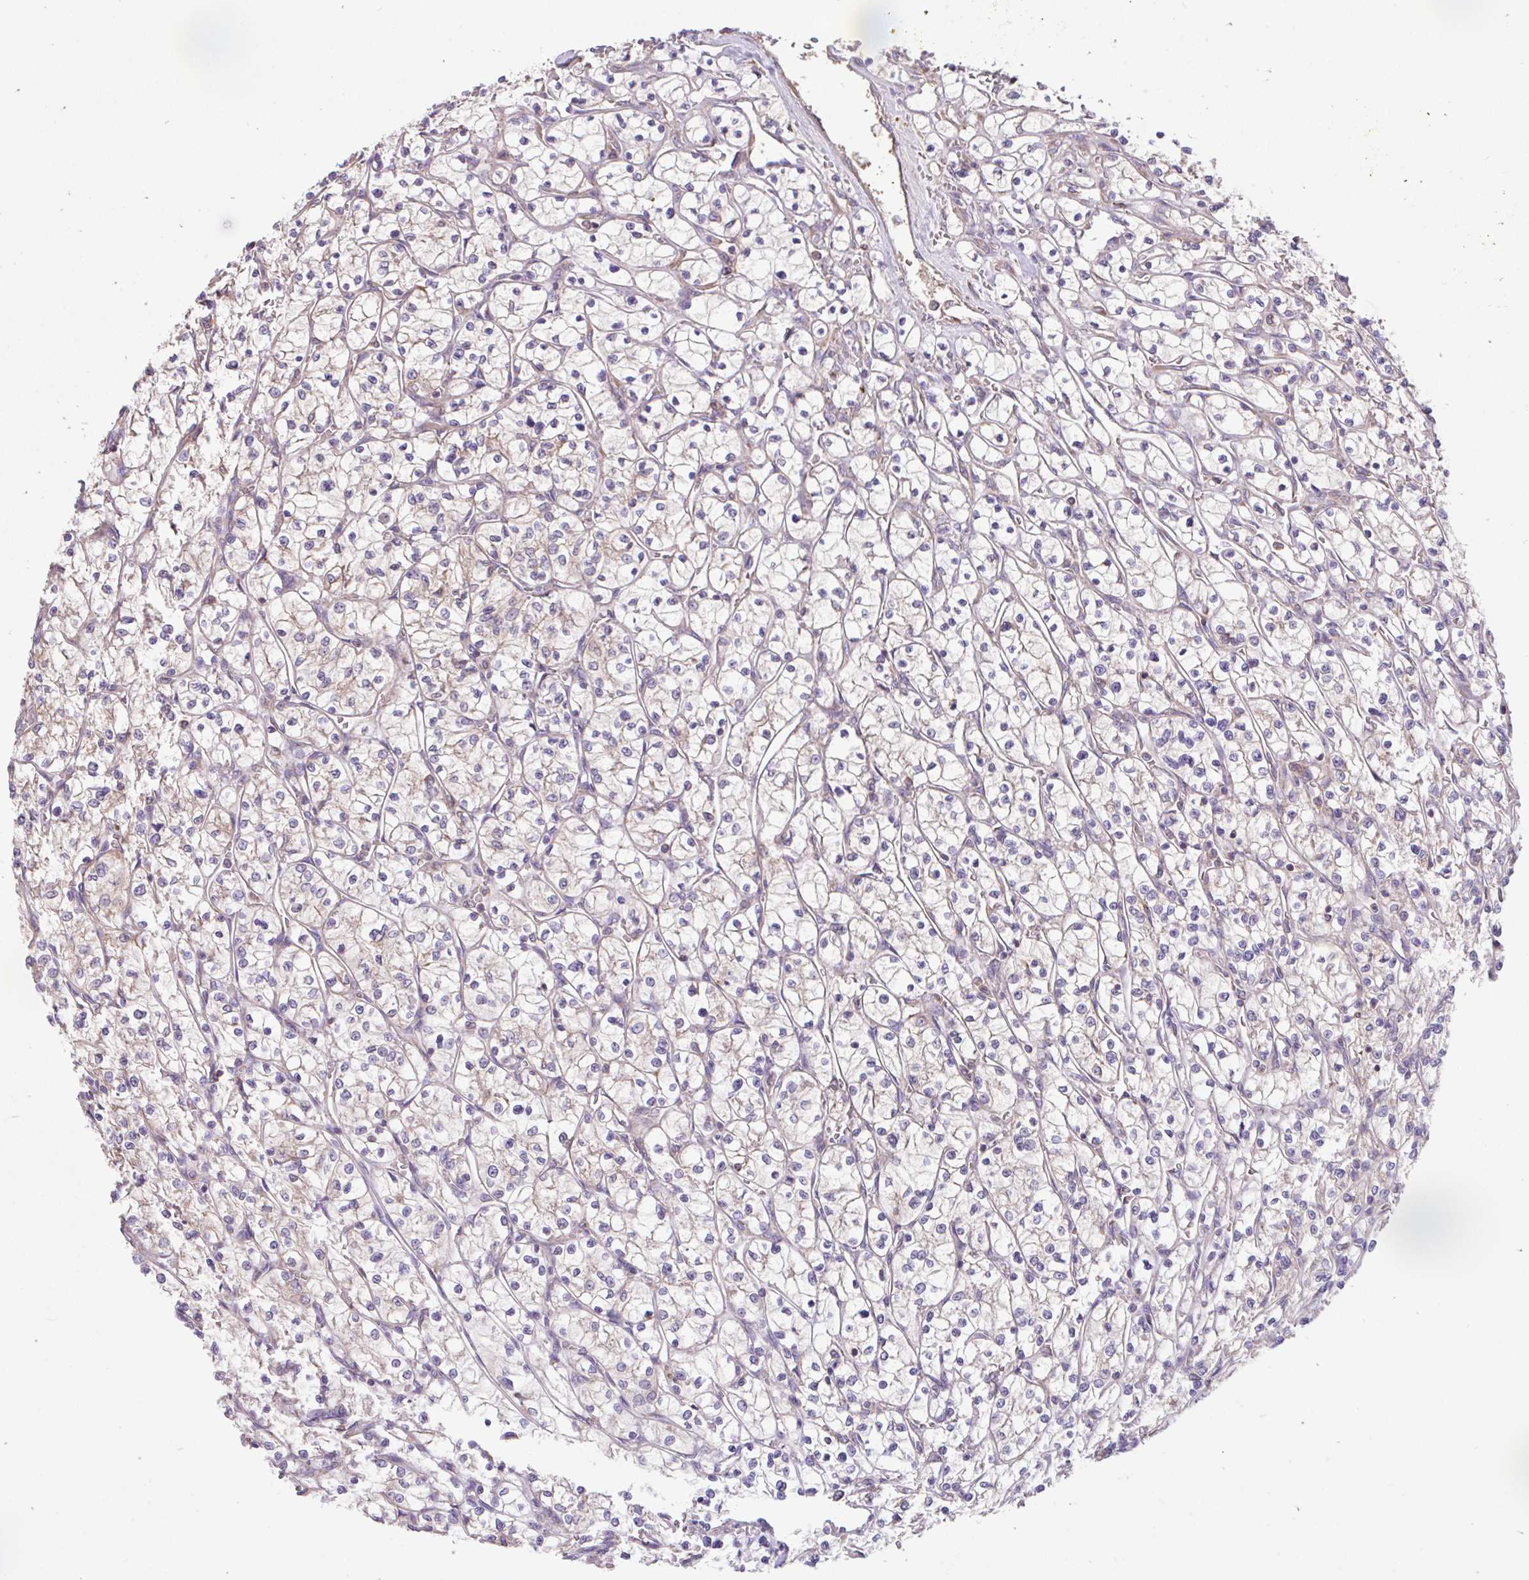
{"staining": {"intensity": "weak", "quantity": "<25%", "location": "cytoplasmic/membranous"}, "tissue": "renal cancer", "cell_type": "Tumor cells", "image_type": "cancer", "snomed": [{"axis": "morphology", "description": "Adenocarcinoma, NOS"}, {"axis": "topography", "description": "Kidney"}], "caption": "A photomicrograph of renal cancer (adenocarcinoma) stained for a protein reveals no brown staining in tumor cells.", "gene": "RALBP1", "patient": {"sex": "female", "age": 64}}